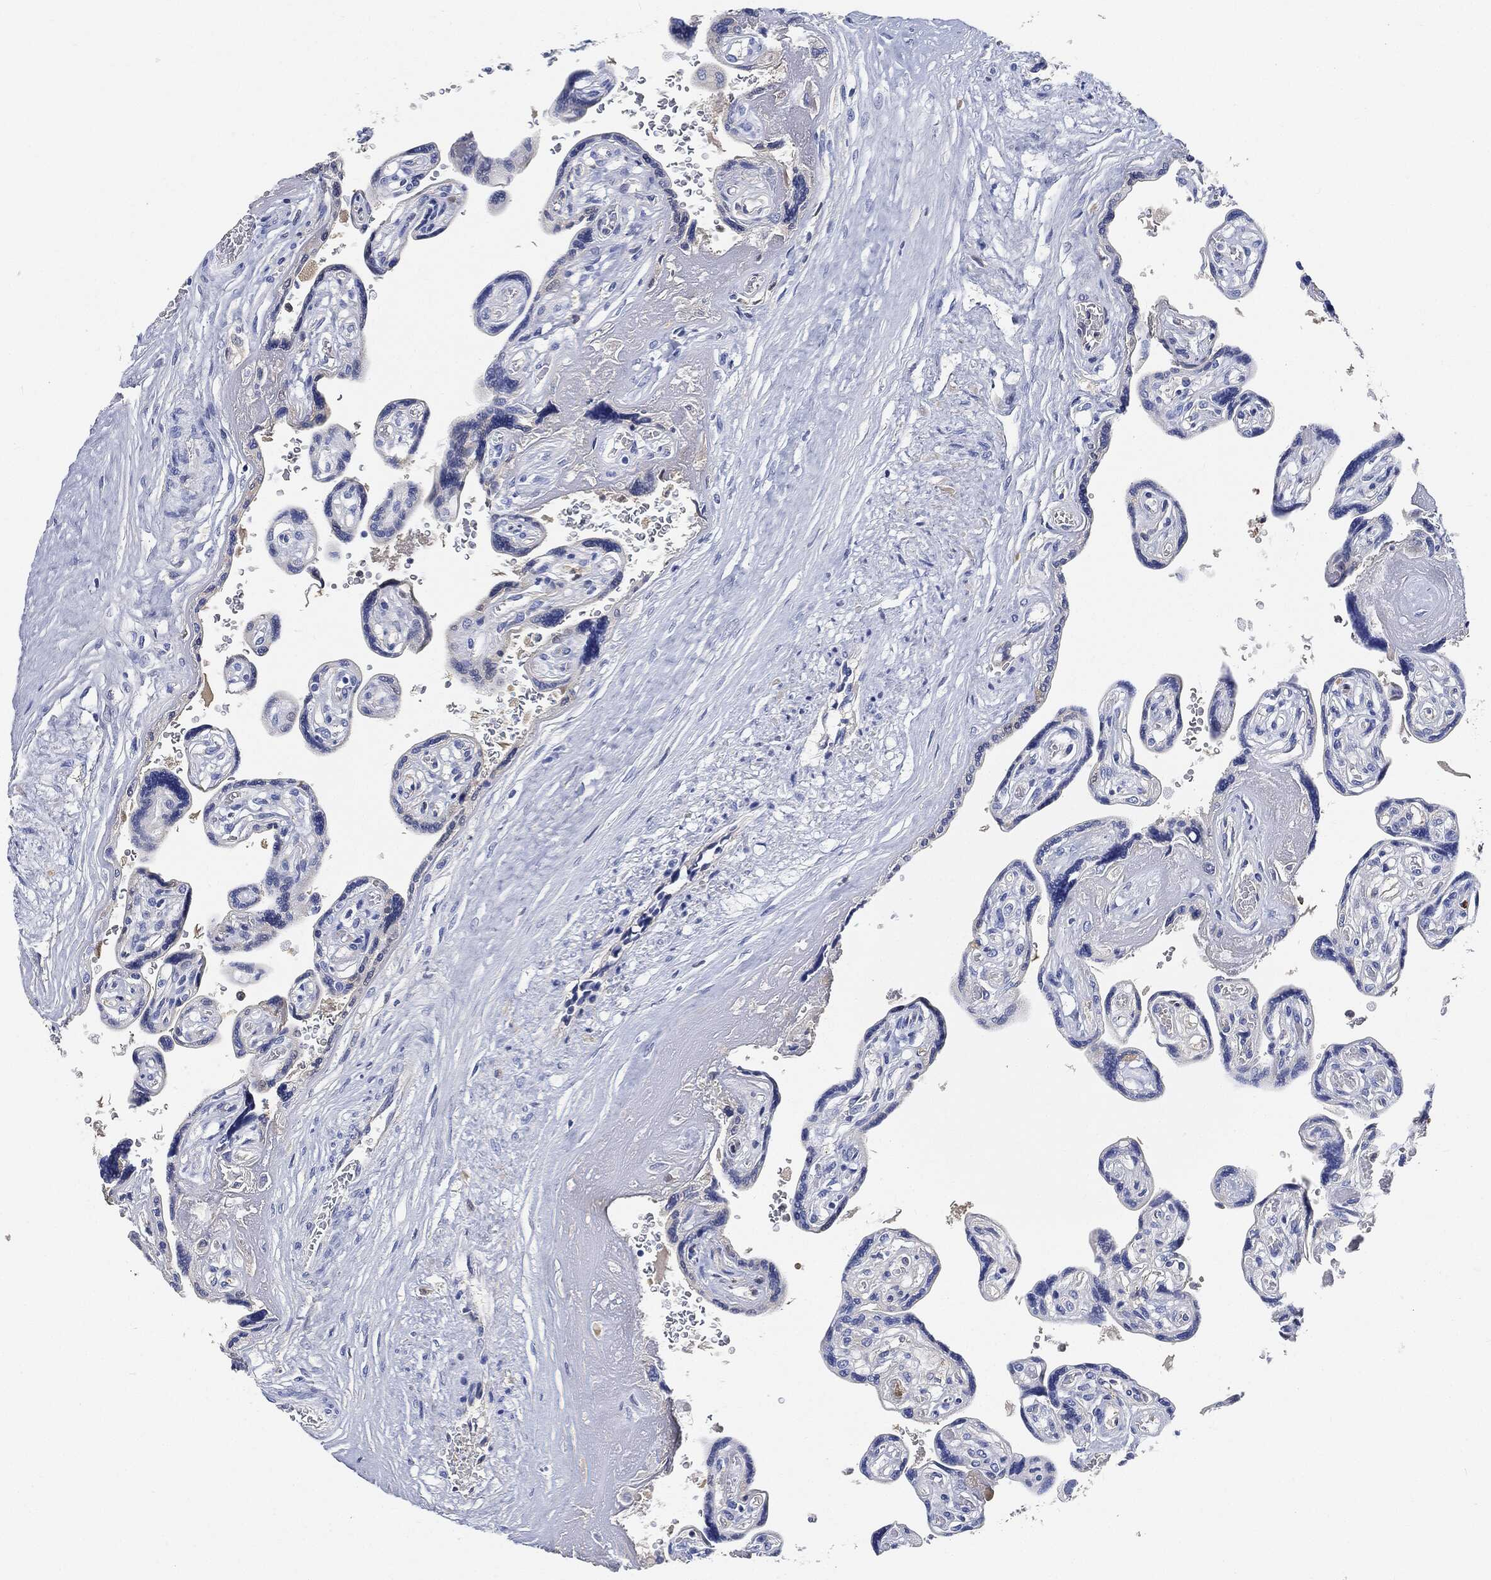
{"staining": {"intensity": "weak", "quantity": "<25%", "location": "cytoplasmic/membranous"}, "tissue": "placenta", "cell_type": "Decidual cells", "image_type": "normal", "snomed": [{"axis": "morphology", "description": "Normal tissue, NOS"}, {"axis": "topography", "description": "Placenta"}], "caption": "A high-resolution image shows immunohistochemistry (IHC) staining of benign placenta, which reveals no significant staining in decidual cells. (DAB immunohistochemistry, high magnification).", "gene": "IGLV6", "patient": {"sex": "female", "age": 32}}